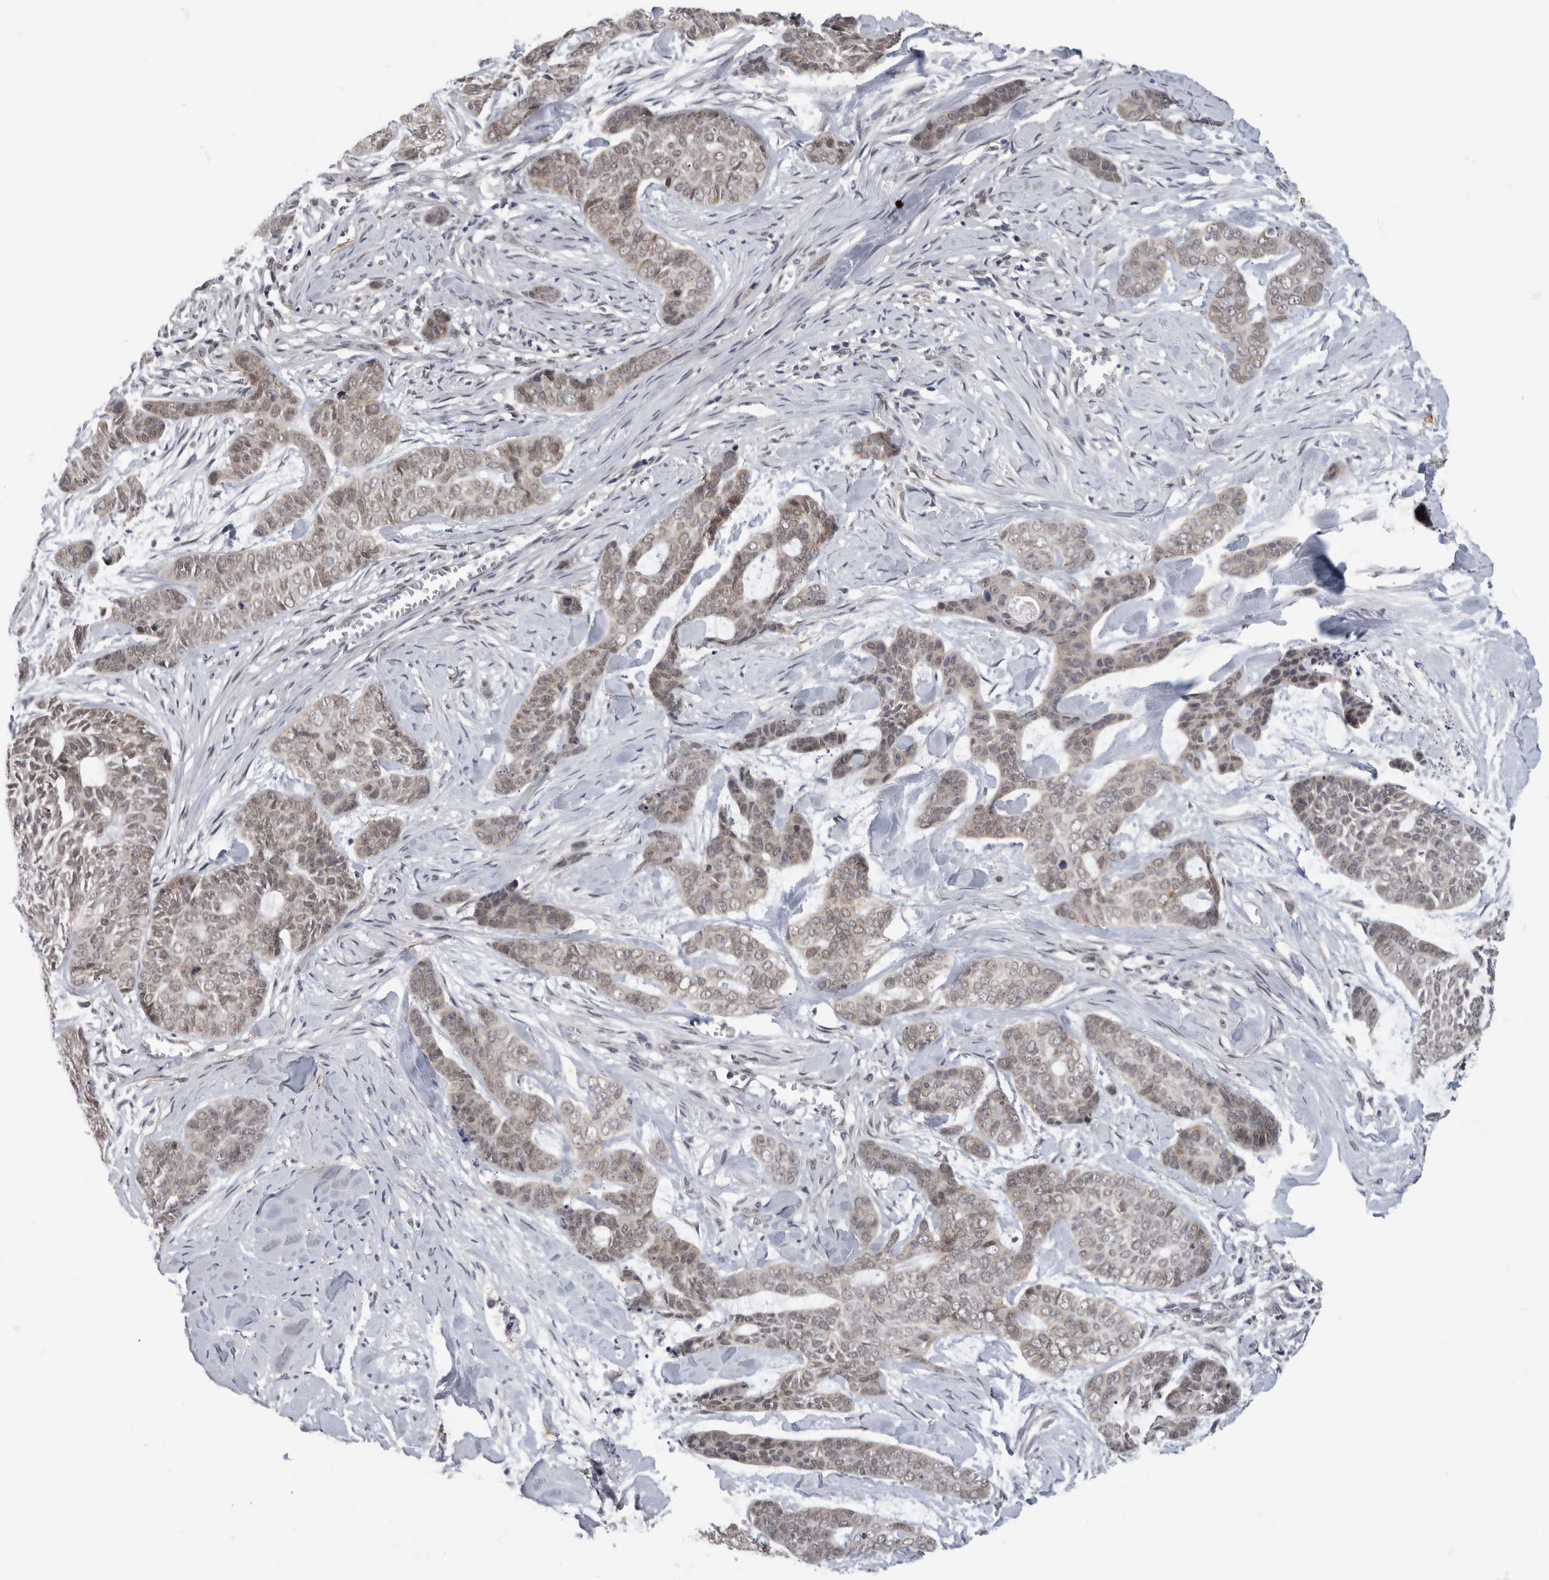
{"staining": {"intensity": "weak", "quantity": "25%-75%", "location": "cytoplasmic/membranous"}, "tissue": "skin cancer", "cell_type": "Tumor cells", "image_type": "cancer", "snomed": [{"axis": "morphology", "description": "Basal cell carcinoma"}, {"axis": "topography", "description": "Skin"}], "caption": "Tumor cells show weak cytoplasmic/membranous staining in approximately 25%-75% of cells in skin basal cell carcinoma. Using DAB (3,3'-diaminobenzidine) (brown) and hematoxylin (blue) stains, captured at high magnification using brightfield microscopy.", "gene": "TMEM242", "patient": {"sex": "female", "age": 64}}